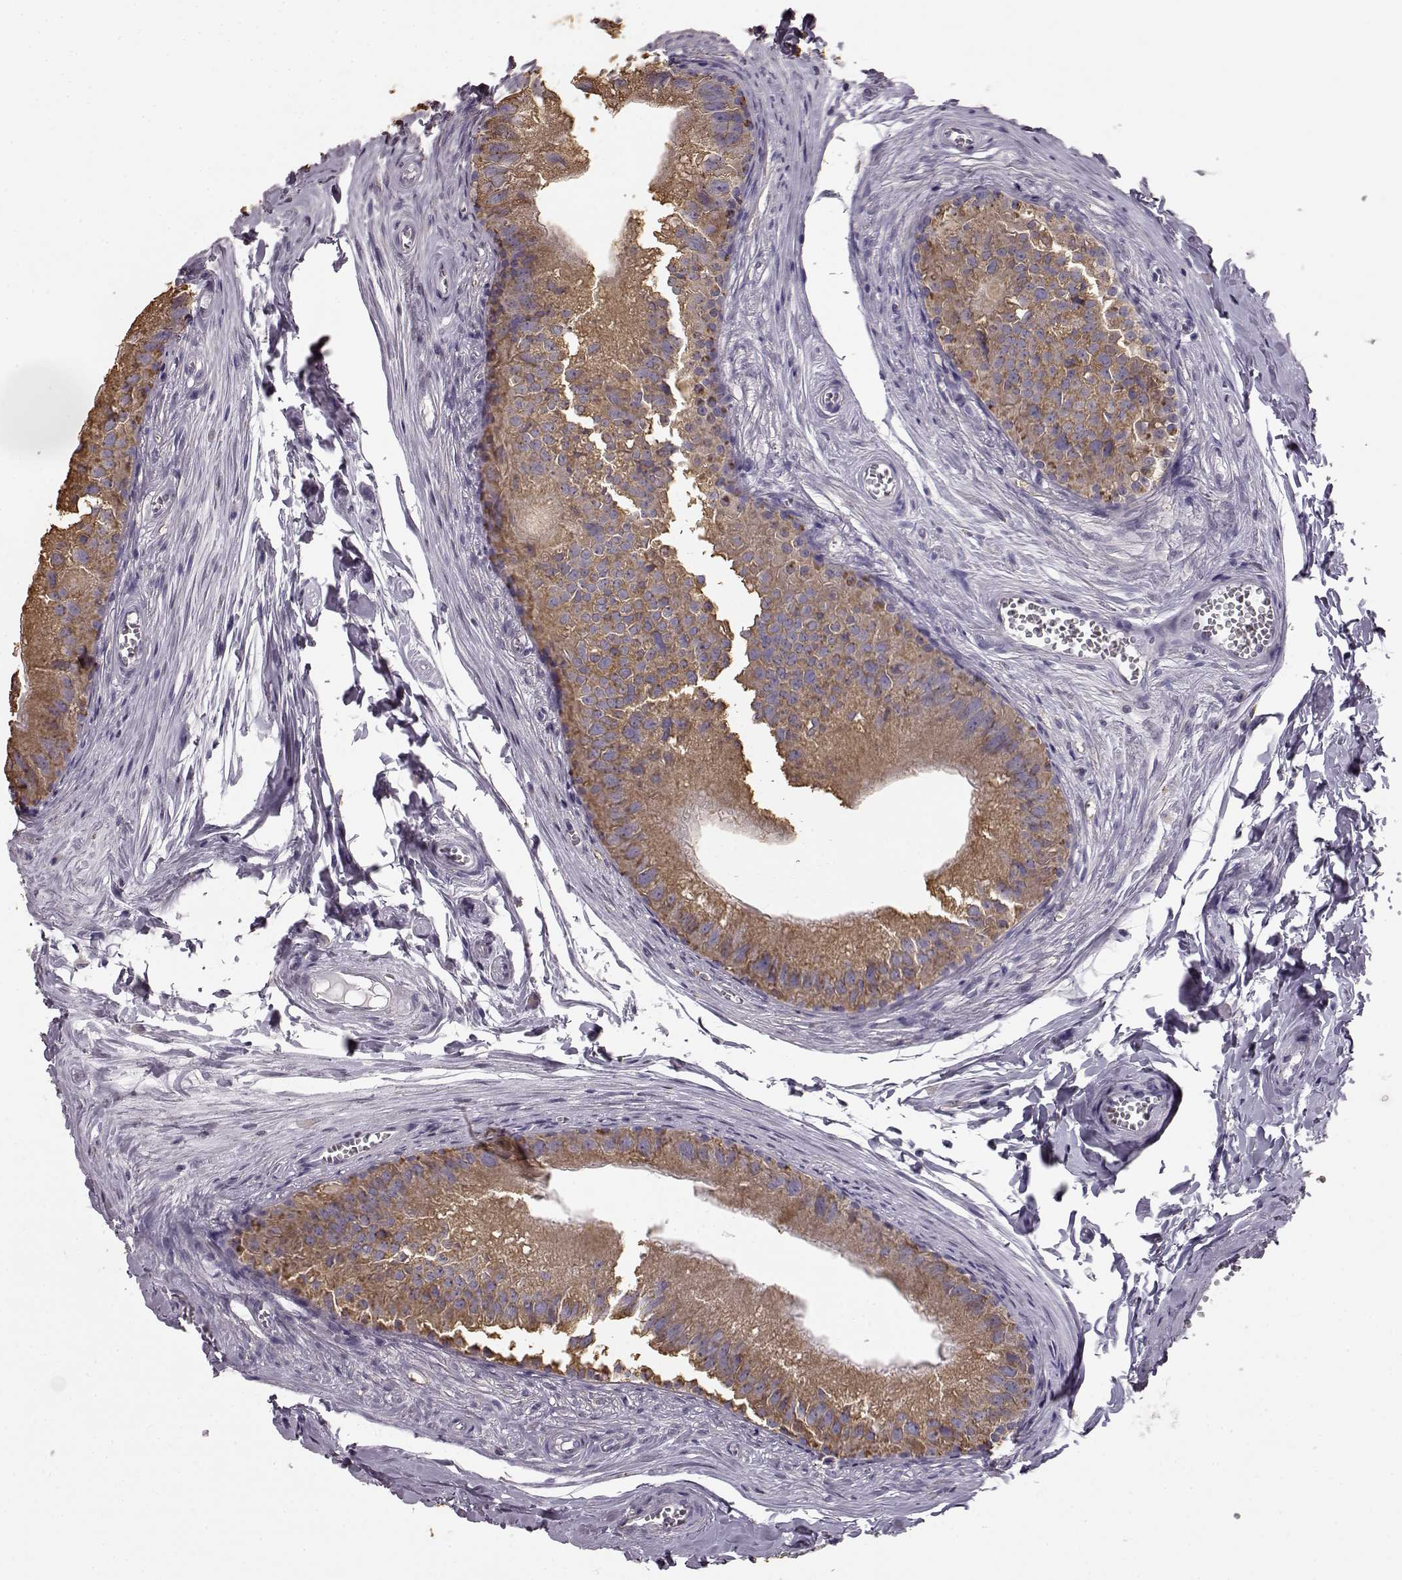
{"staining": {"intensity": "moderate", "quantity": "25%-75%", "location": "cytoplasmic/membranous"}, "tissue": "epididymis", "cell_type": "Glandular cells", "image_type": "normal", "snomed": [{"axis": "morphology", "description": "Normal tissue, NOS"}, {"axis": "topography", "description": "Epididymis"}], "caption": "High-power microscopy captured an immunohistochemistry histopathology image of unremarkable epididymis, revealing moderate cytoplasmic/membranous positivity in about 25%-75% of glandular cells. Nuclei are stained in blue.", "gene": "GABRG3", "patient": {"sex": "male", "age": 45}}